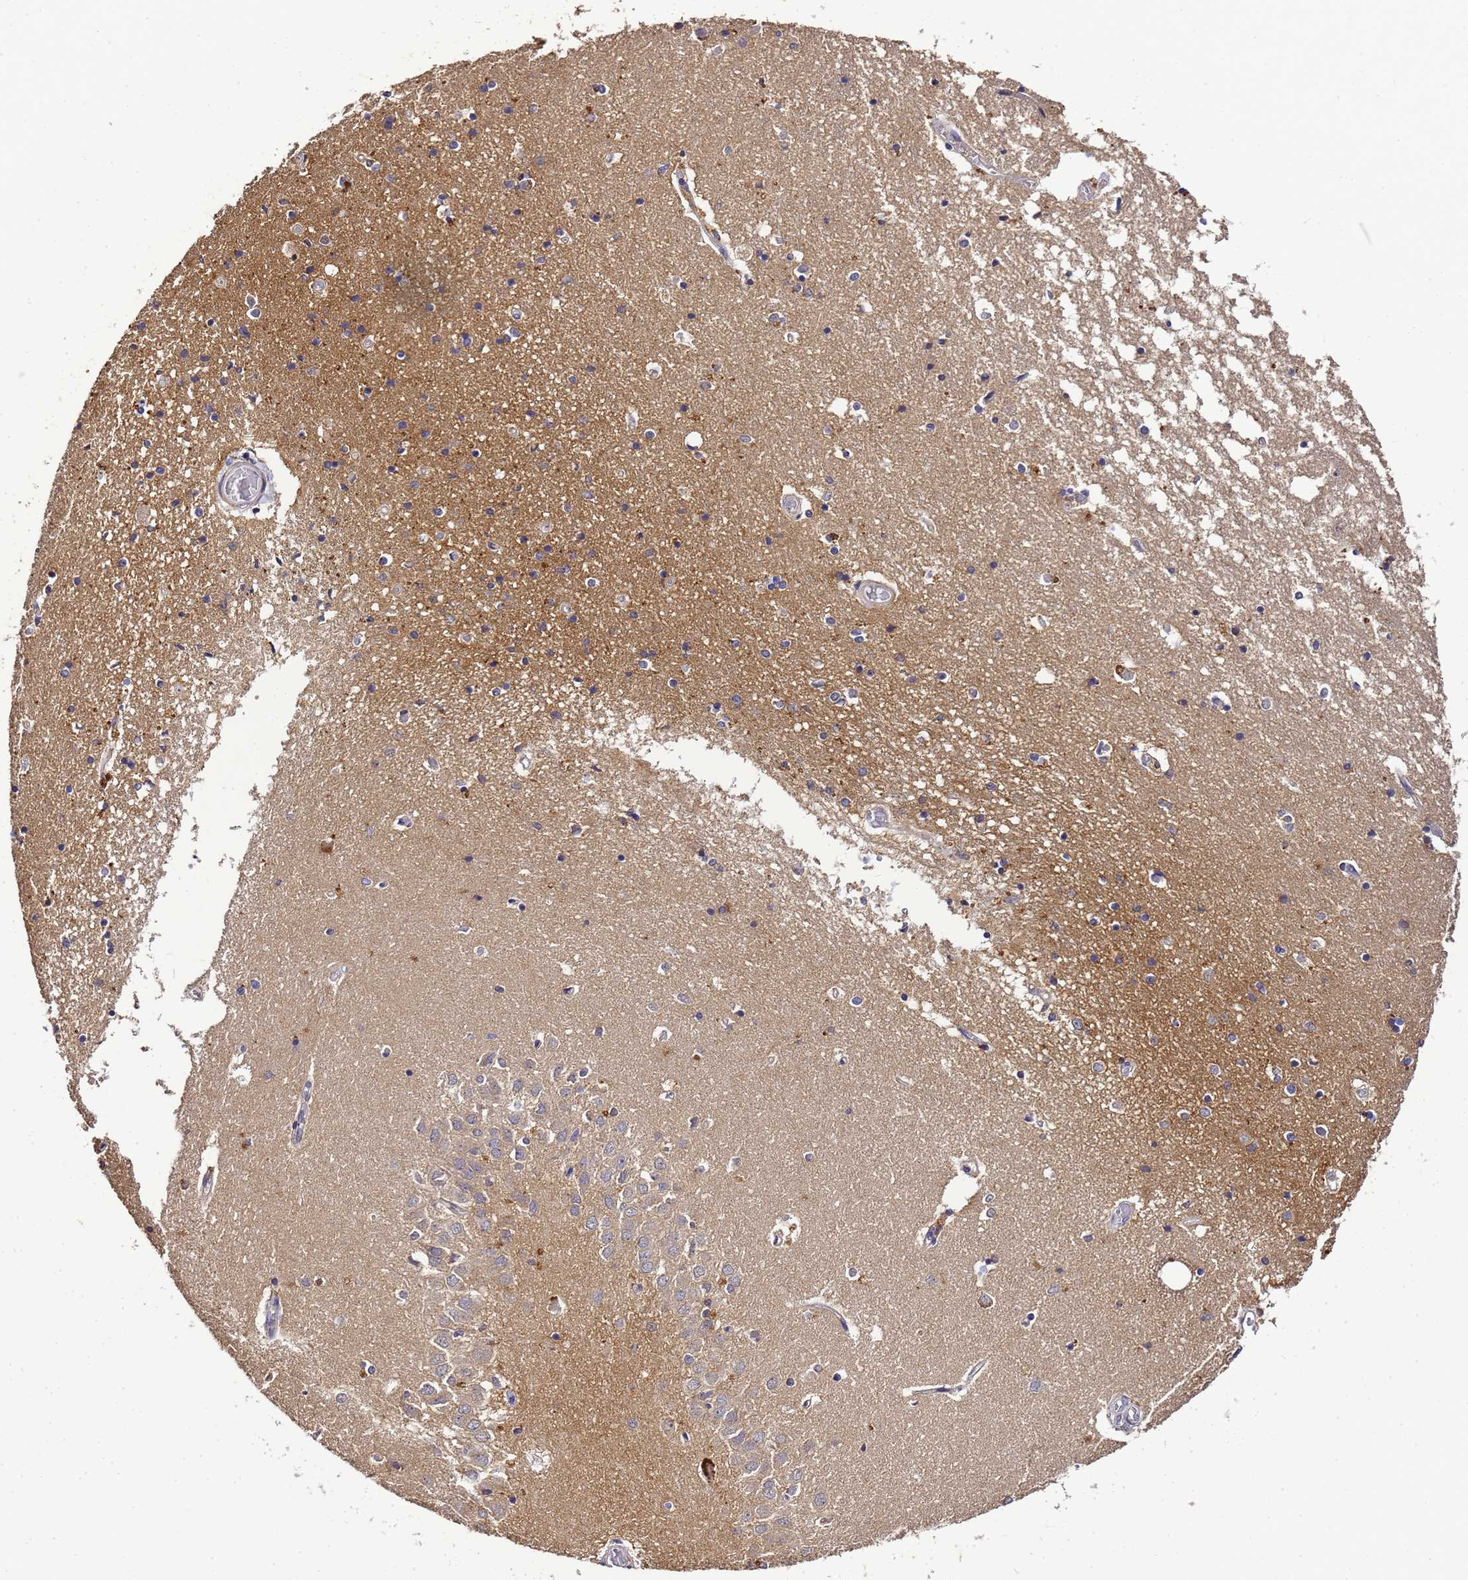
{"staining": {"intensity": "negative", "quantity": "none", "location": "none"}, "tissue": "hippocampus", "cell_type": "Glial cells", "image_type": "normal", "snomed": [{"axis": "morphology", "description": "Normal tissue, NOS"}, {"axis": "topography", "description": "Hippocampus"}], "caption": "Protein analysis of unremarkable hippocampus reveals no significant positivity in glial cells.", "gene": "LGI4", "patient": {"sex": "male", "age": 45}}